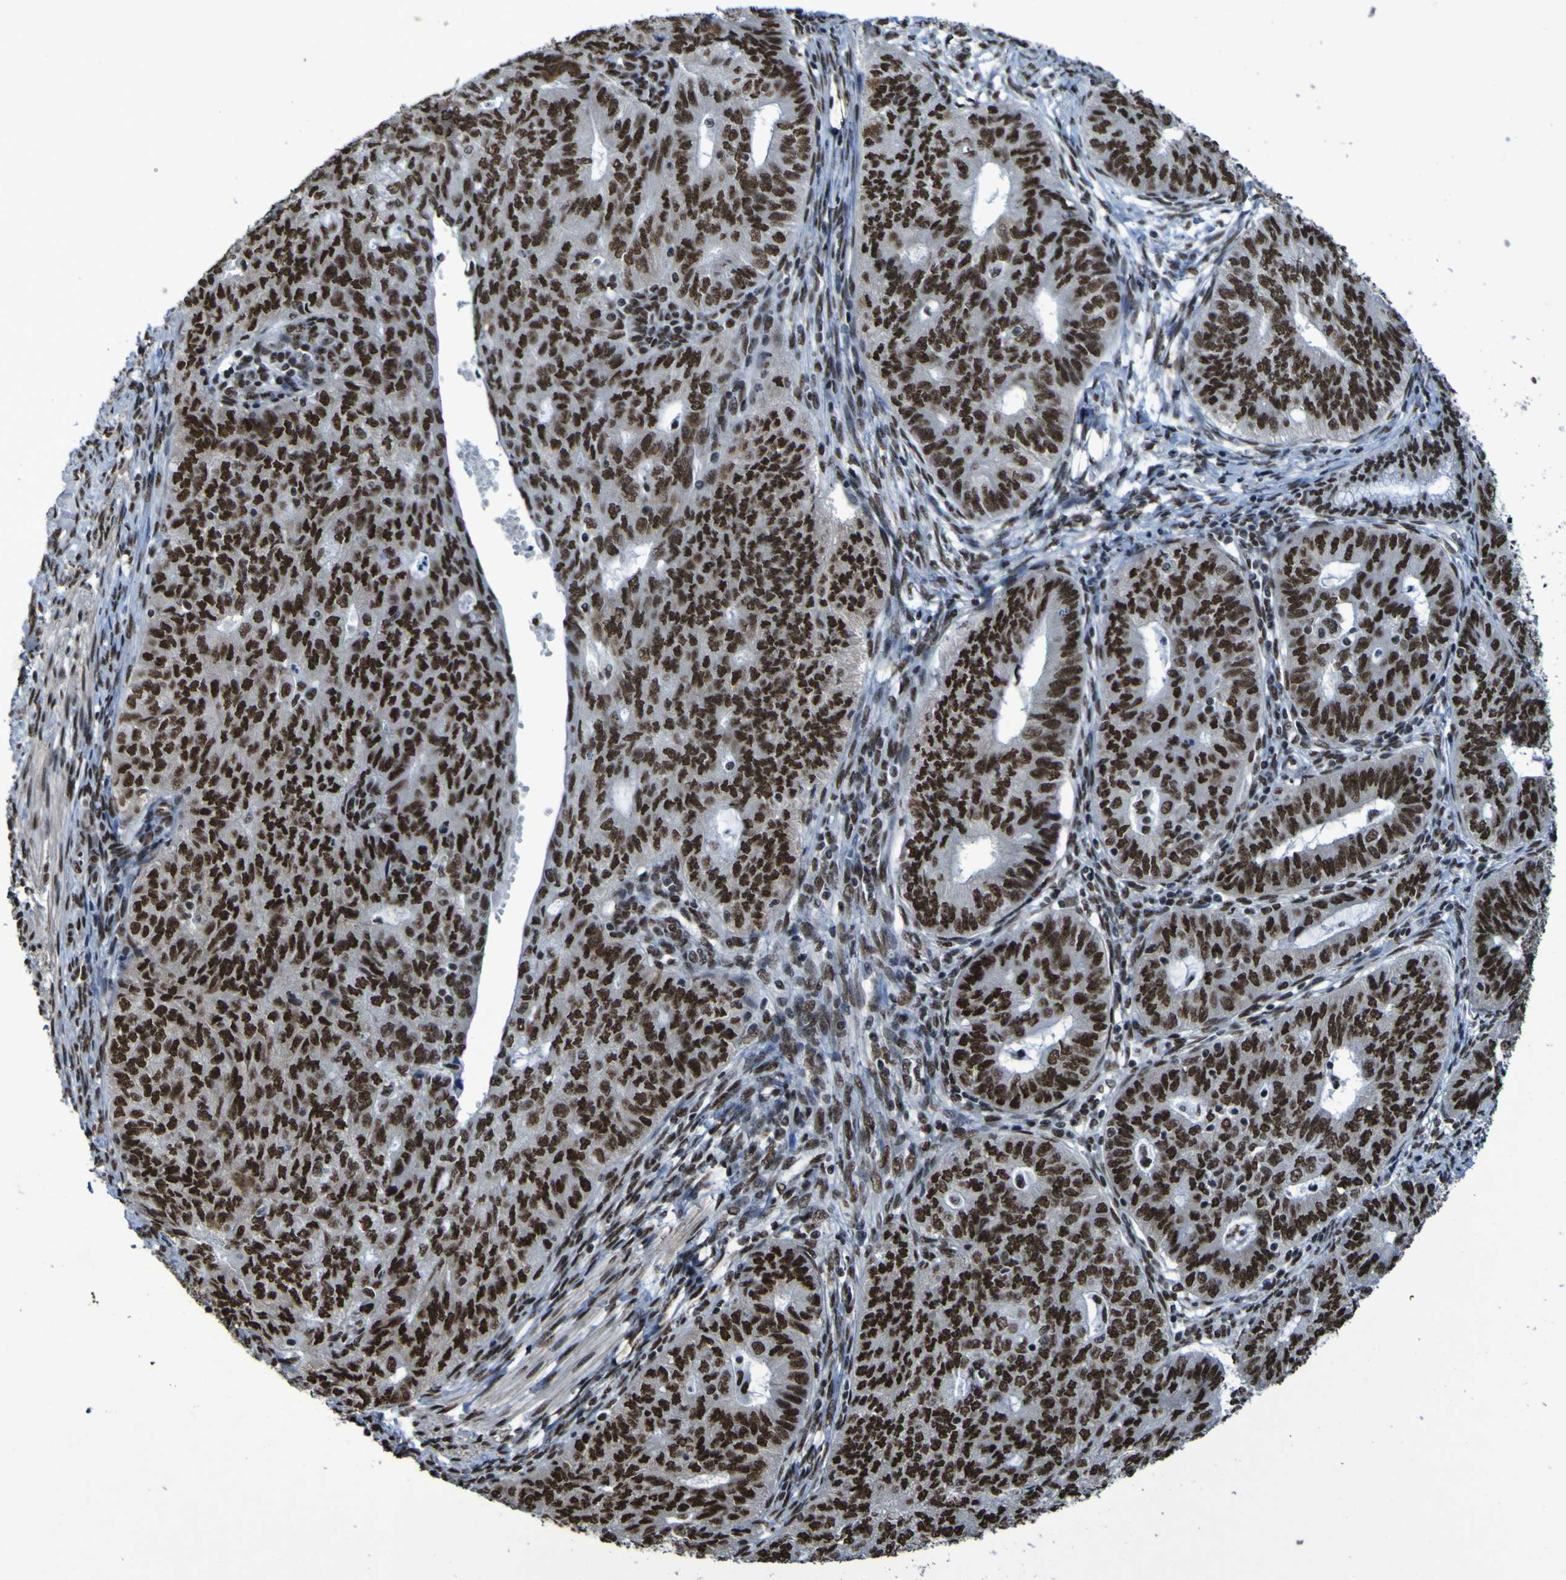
{"staining": {"intensity": "strong", "quantity": ">75%", "location": "nuclear"}, "tissue": "endometrial cancer", "cell_type": "Tumor cells", "image_type": "cancer", "snomed": [{"axis": "morphology", "description": "Adenocarcinoma, NOS"}, {"axis": "topography", "description": "Endometrium"}], "caption": "Immunohistochemistry staining of endometrial cancer (adenocarcinoma), which reveals high levels of strong nuclear expression in about >75% of tumor cells indicating strong nuclear protein expression. The staining was performed using DAB (3,3'-diaminobenzidine) (brown) for protein detection and nuclei were counterstained in hematoxylin (blue).", "gene": "HNRNPR", "patient": {"sex": "female", "age": 32}}